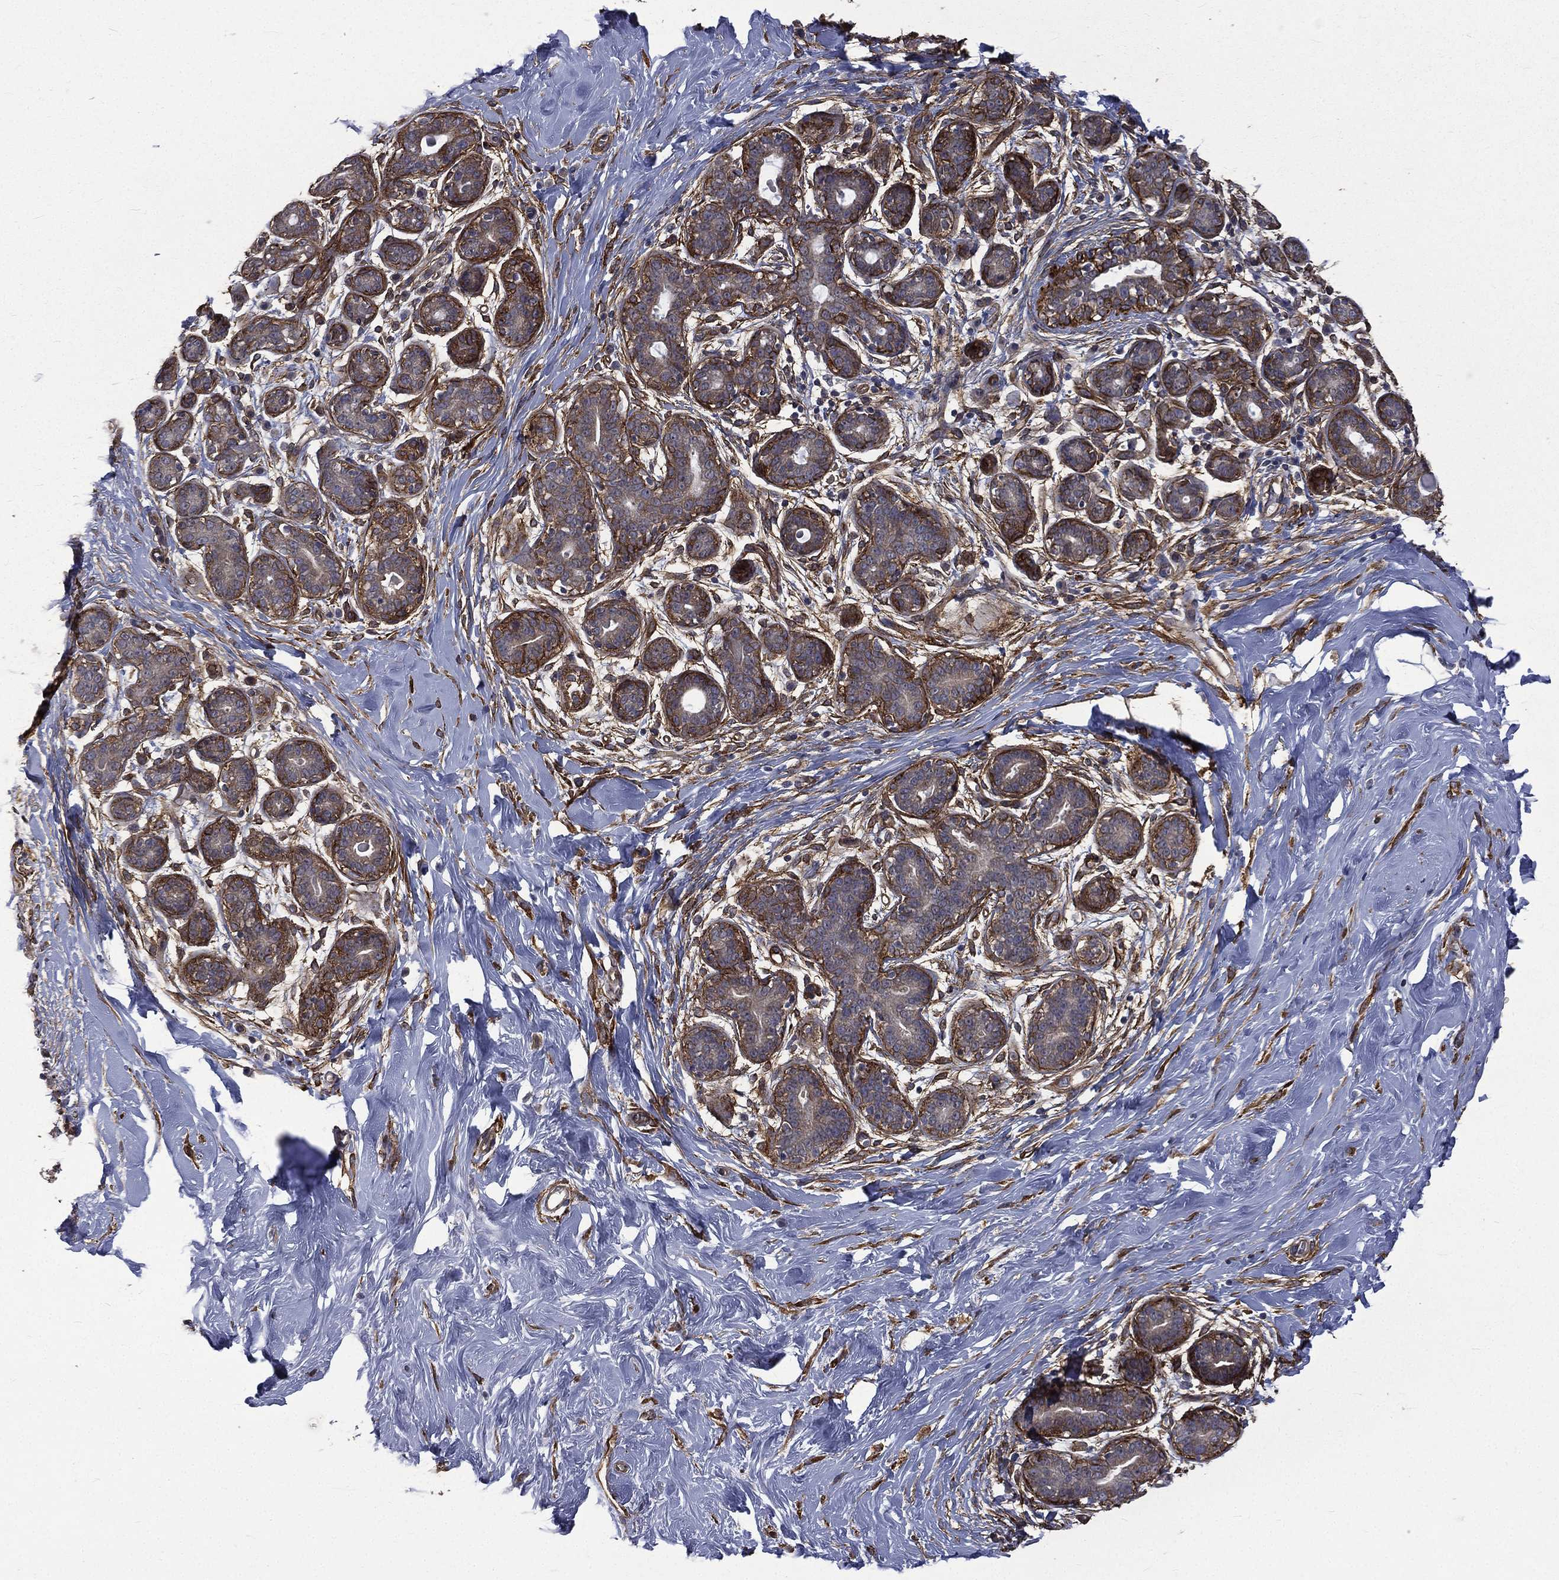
{"staining": {"intensity": "negative", "quantity": "none", "location": "none"}, "tissue": "breast", "cell_type": "Adipocytes", "image_type": "normal", "snomed": [{"axis": "morphology", "description": "Normal tissue, NOS"}, {"axis": "topography", "description": "Breast"}], "caption": "Human breast stained for a protein using IHC demonstrates no expression in adipocytes.", "gene": "PPFIBP1", "patient": {"sex": "female", "age": 43}}